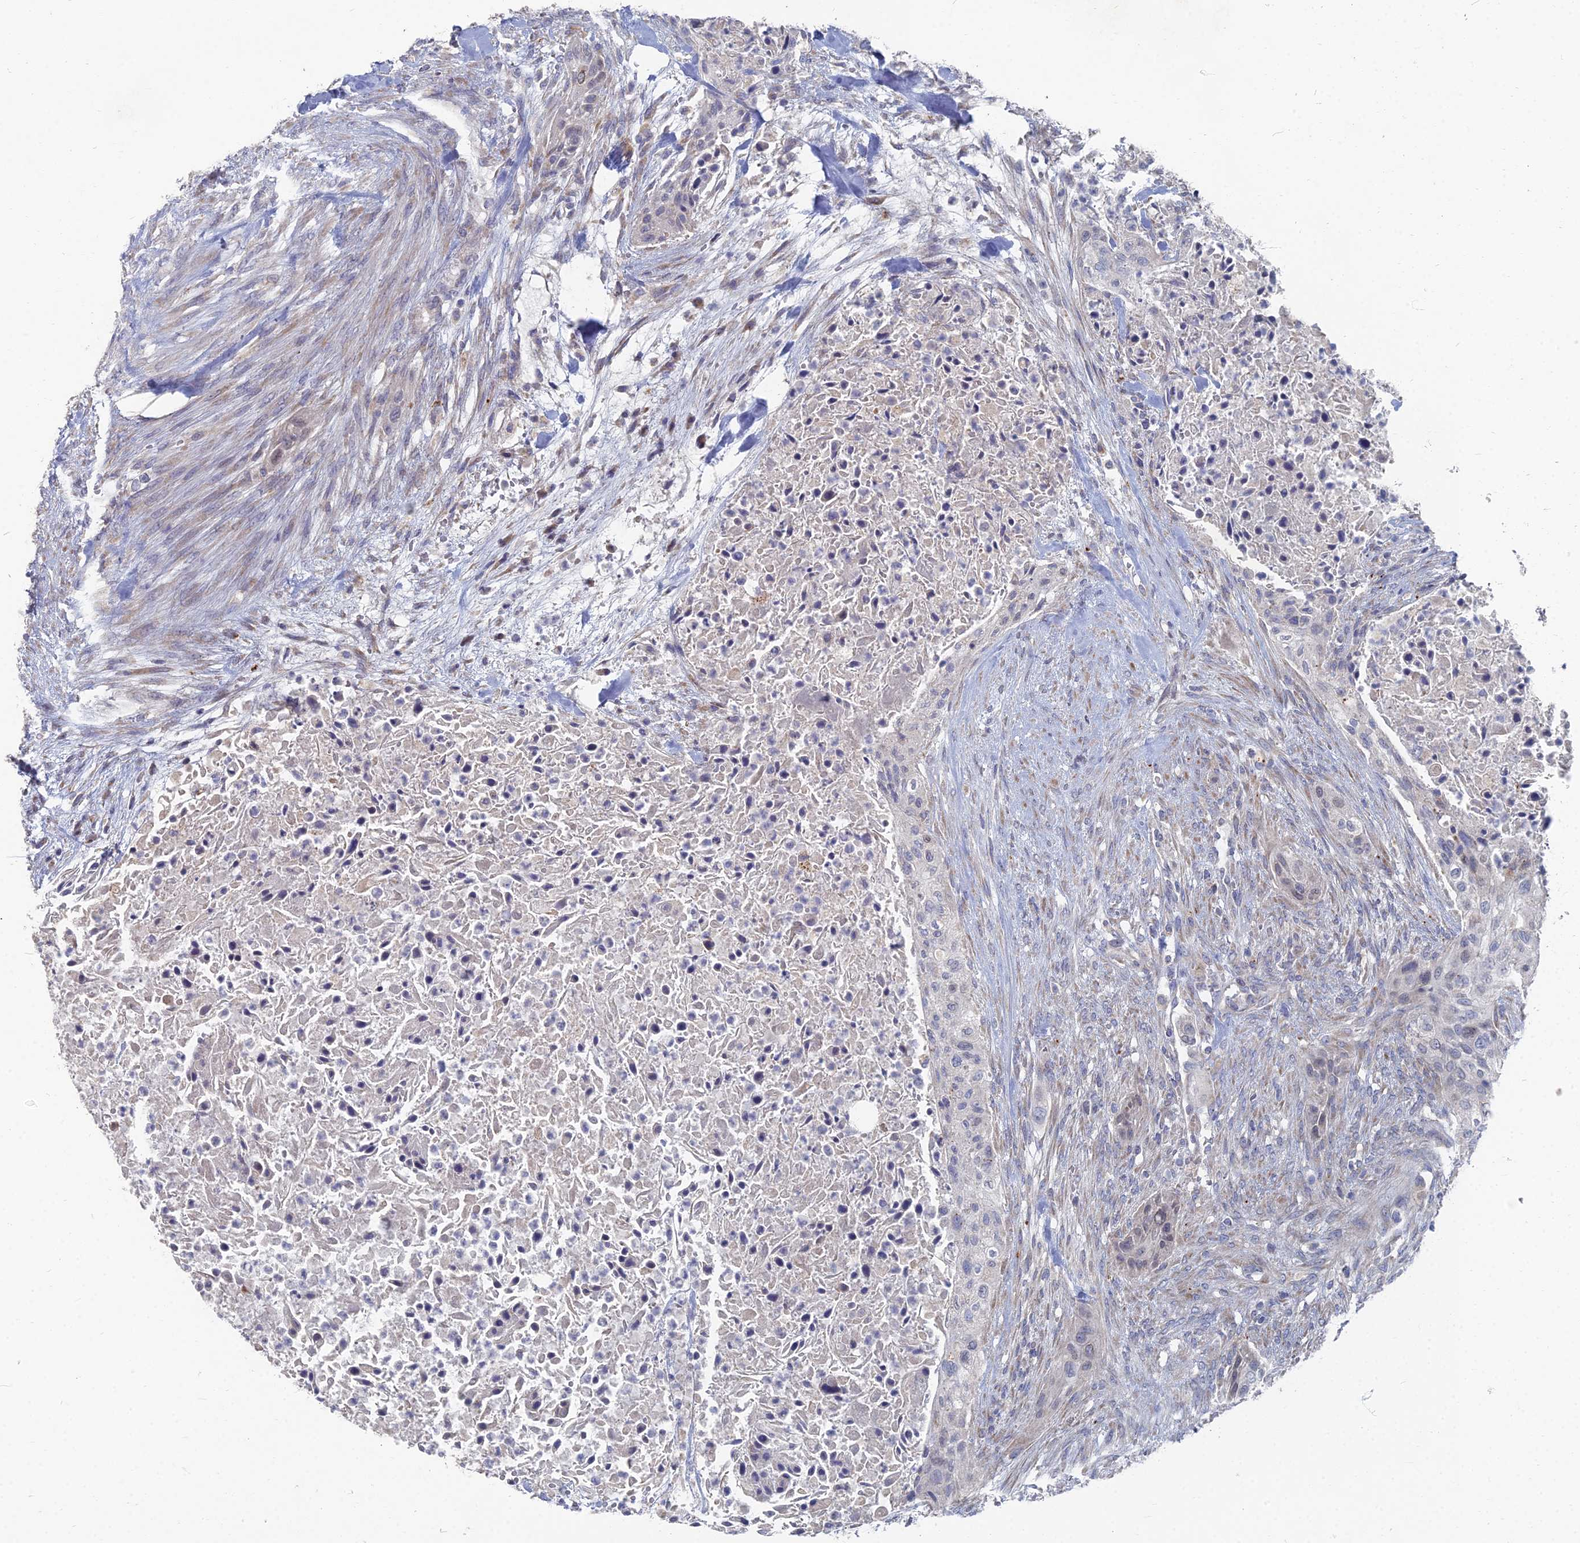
{"staining": {"intensity": "negative", "quantity": "none", "location": "none"}, "tissue": "urothelial cancer", "cell_type": "Tumor cells", "image_type": "cancer", "snomed": [{"axis": "morphology", "description": "Urothelial carcinoma, High grade"}, {"axis": "topography", "description": "Urinary bladder"}], "caption": "An image of human urothelial carcinoma (high-grade) is negative for staining in tumor cells.", "gene": "TMEM128", "patient": {"sex": "male", "age": 35}}